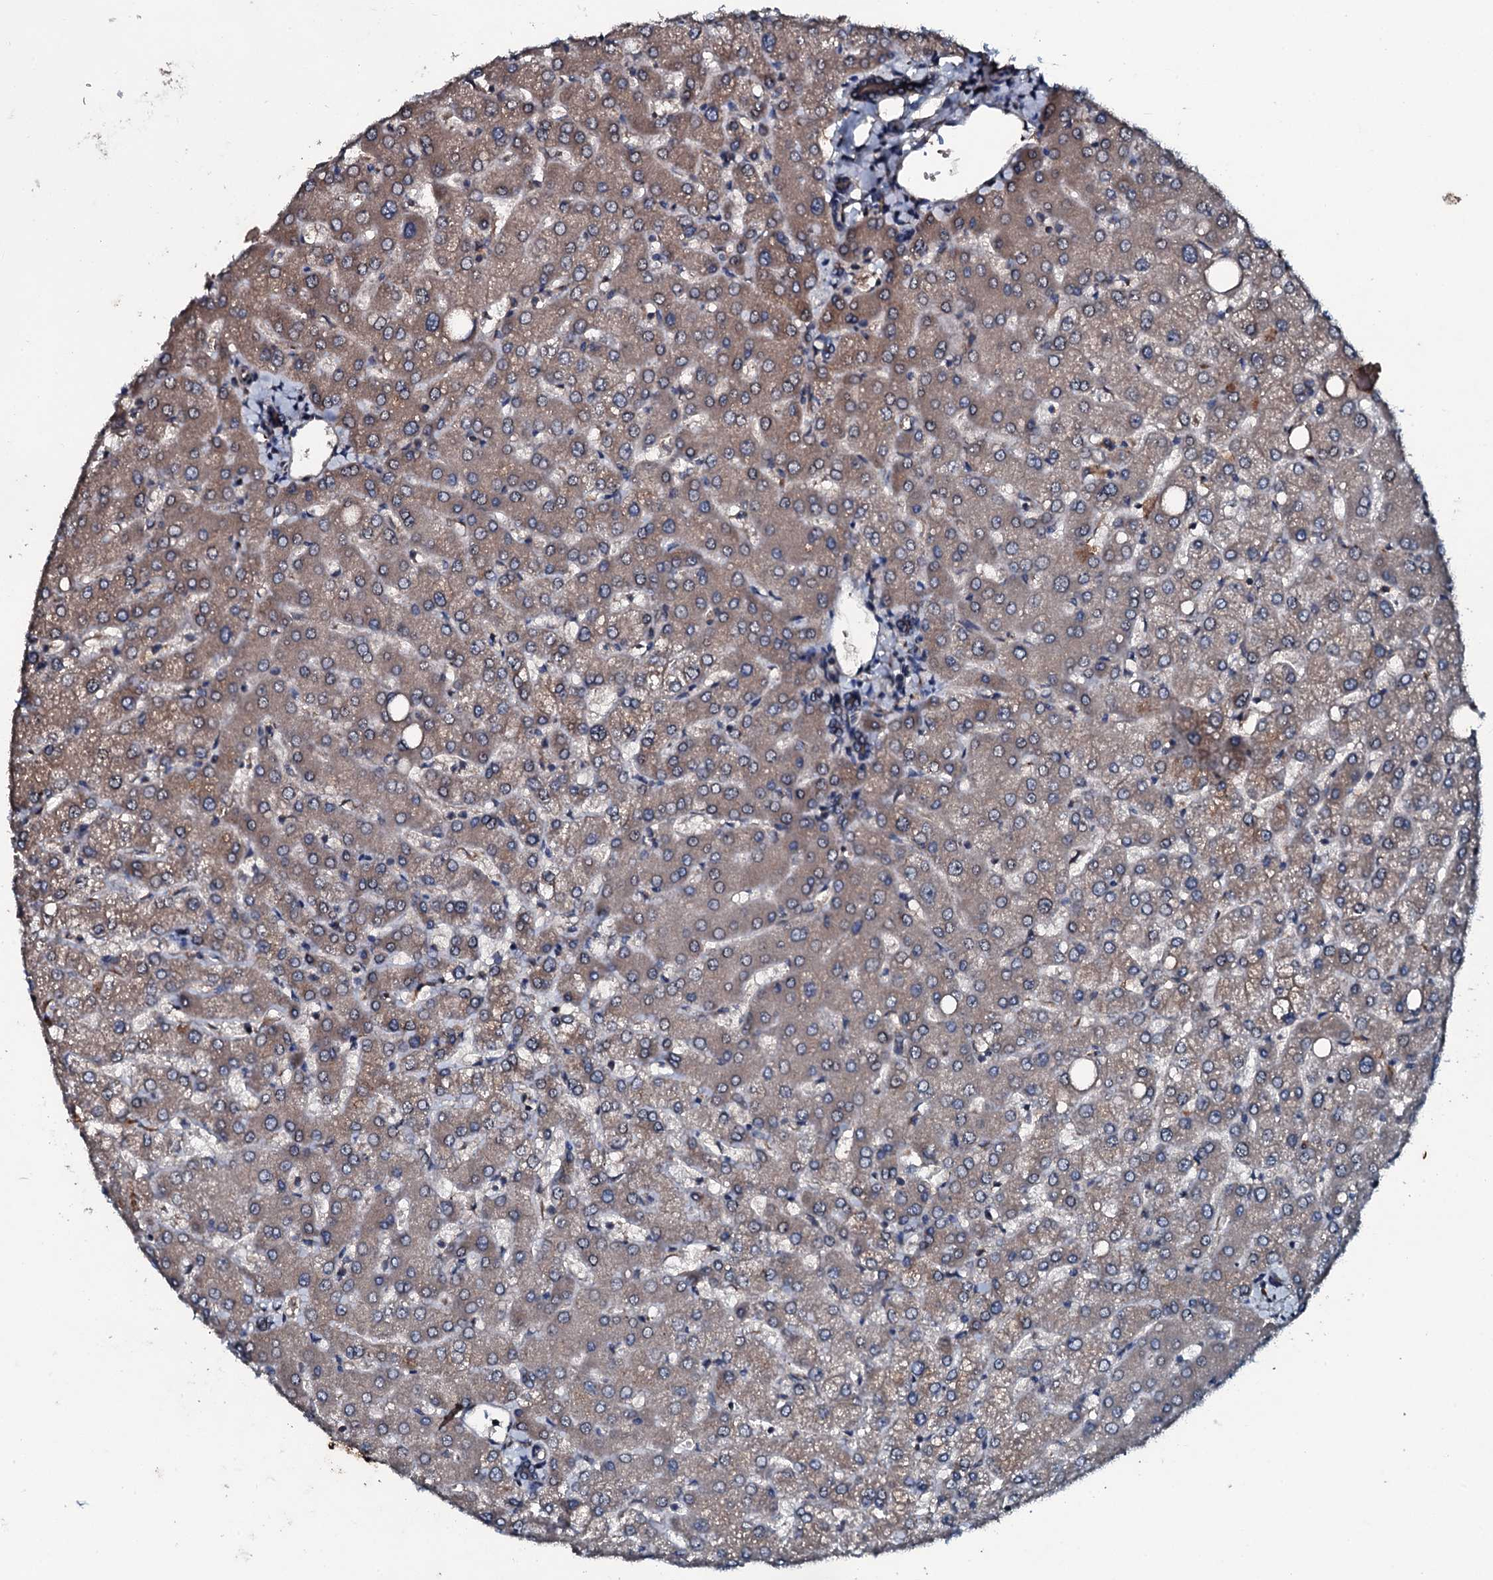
{"staining": {"intensity": "moderate", "quantity": "25%-75%", "location": "cytoplasmic/membranous"}, "tissue": "liver", "cell_type": "Cholangiocytes", "image_type": "normal", "snomed": [{"axis": "morphology", "description": "Normal tissue, NOS"}, {"axis": "topography", "description": "Liver"}], "caption": "High-power microscopy captured an immunohistochemistry image of benign liver, revealing moderate cytoplasmic/membranous positivity in approximately 25%-75% of cholangiocytes.", "gene": "AARS1", "patient": {"sex": "female", "age": 54}}